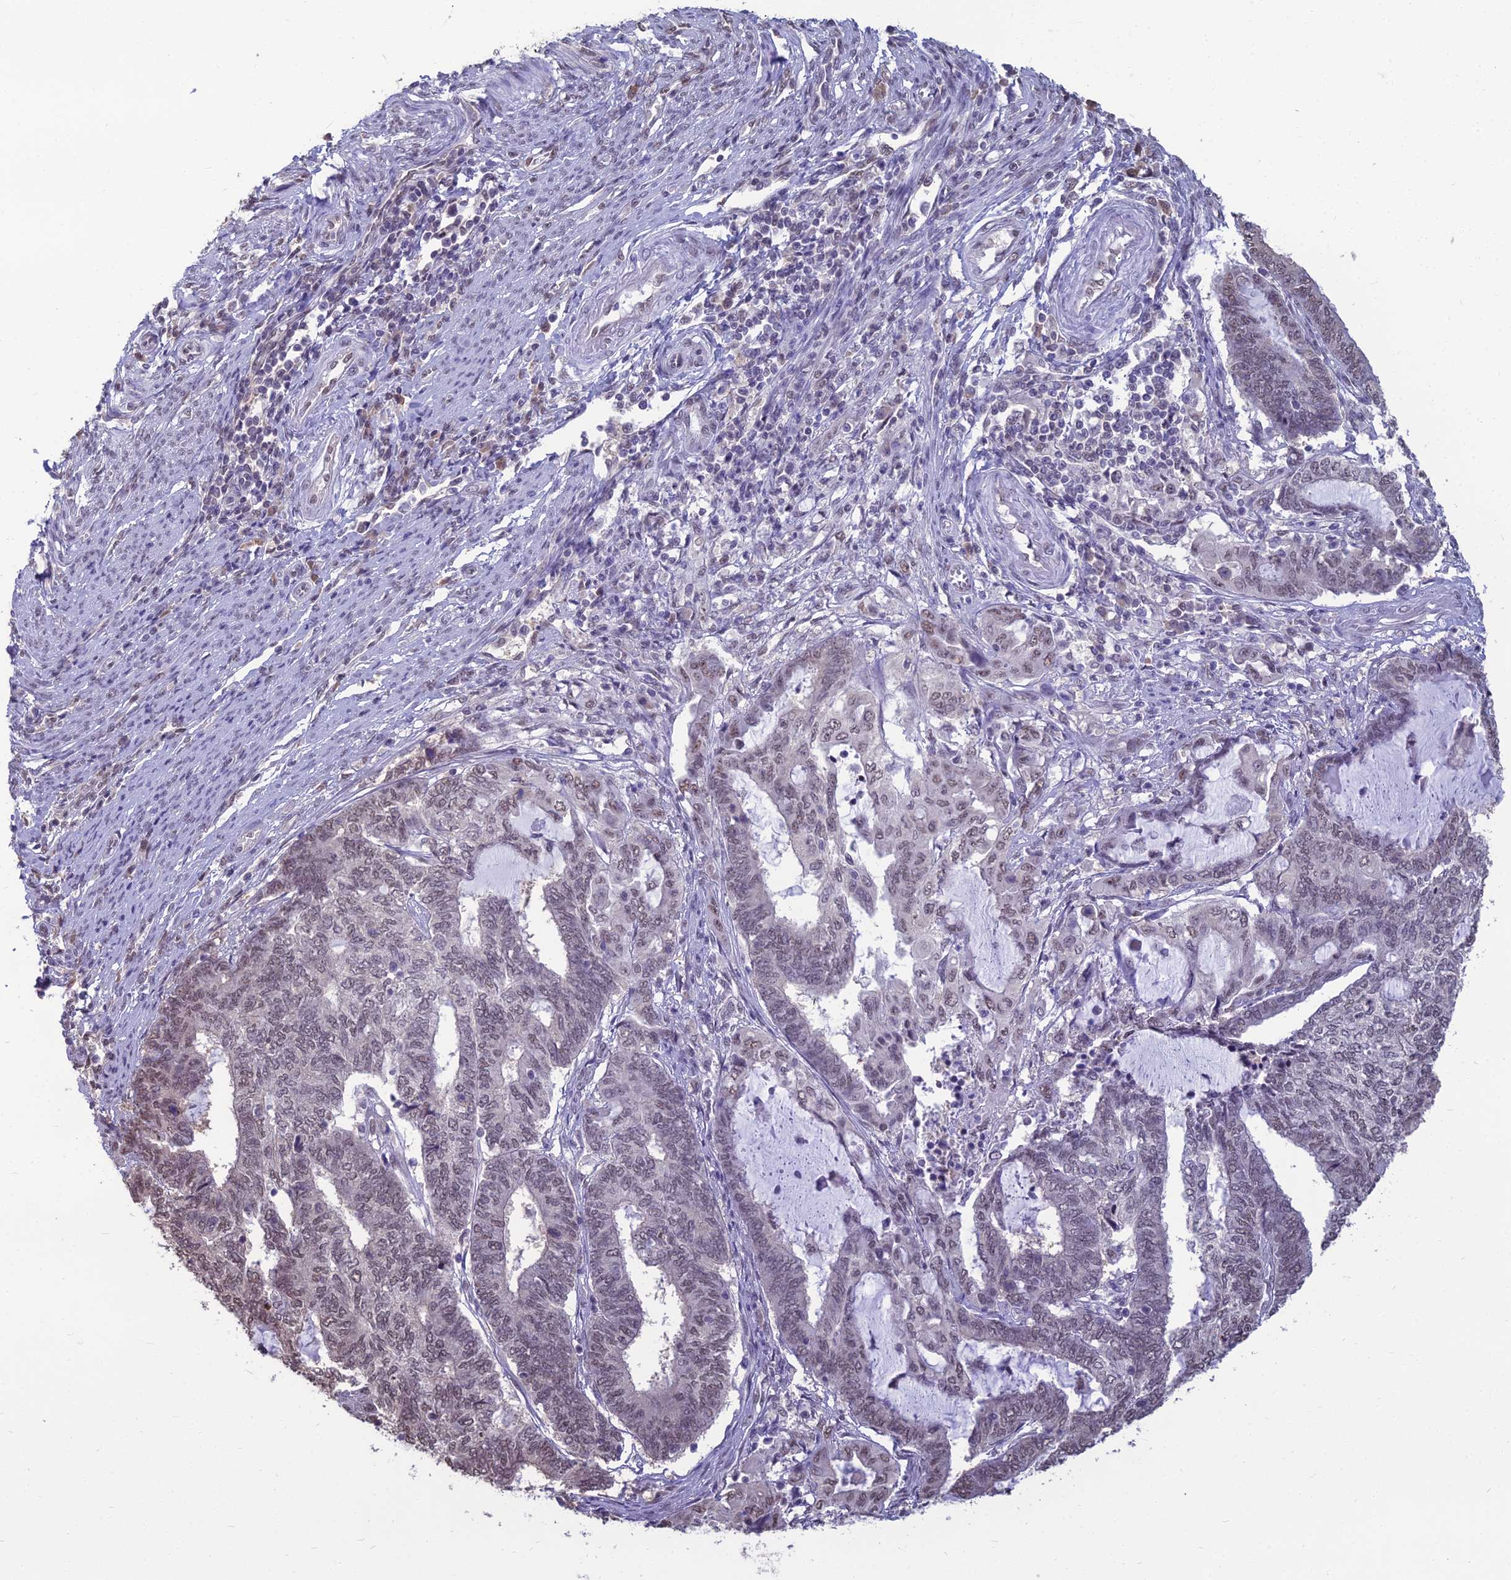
{"staining": {"intensity": "weak", "quantity": "25%-75%", "location": "nuclear"}, "tissue": "endometrial cancer", "cell_type": "Tumor cells", "image_type": "cancer", "snomed": [{"axis": "morphology", "description": "Adenocarcinoma, NOS"}, {"axis": "topography", "description": "Uterus"}, {"axis": "topography", "description": "Endometrium"}], "caption": "A low amount of weak nuclear expression is appreciated in approximately 25%-75% of tumor cells in endometrial adenocarcinoma tissue. (brown staining indicates protein expression, while blue staining denotes nuclei).", "gene": "SRSF7", "patient": {"sex": "female", "age": 70}}